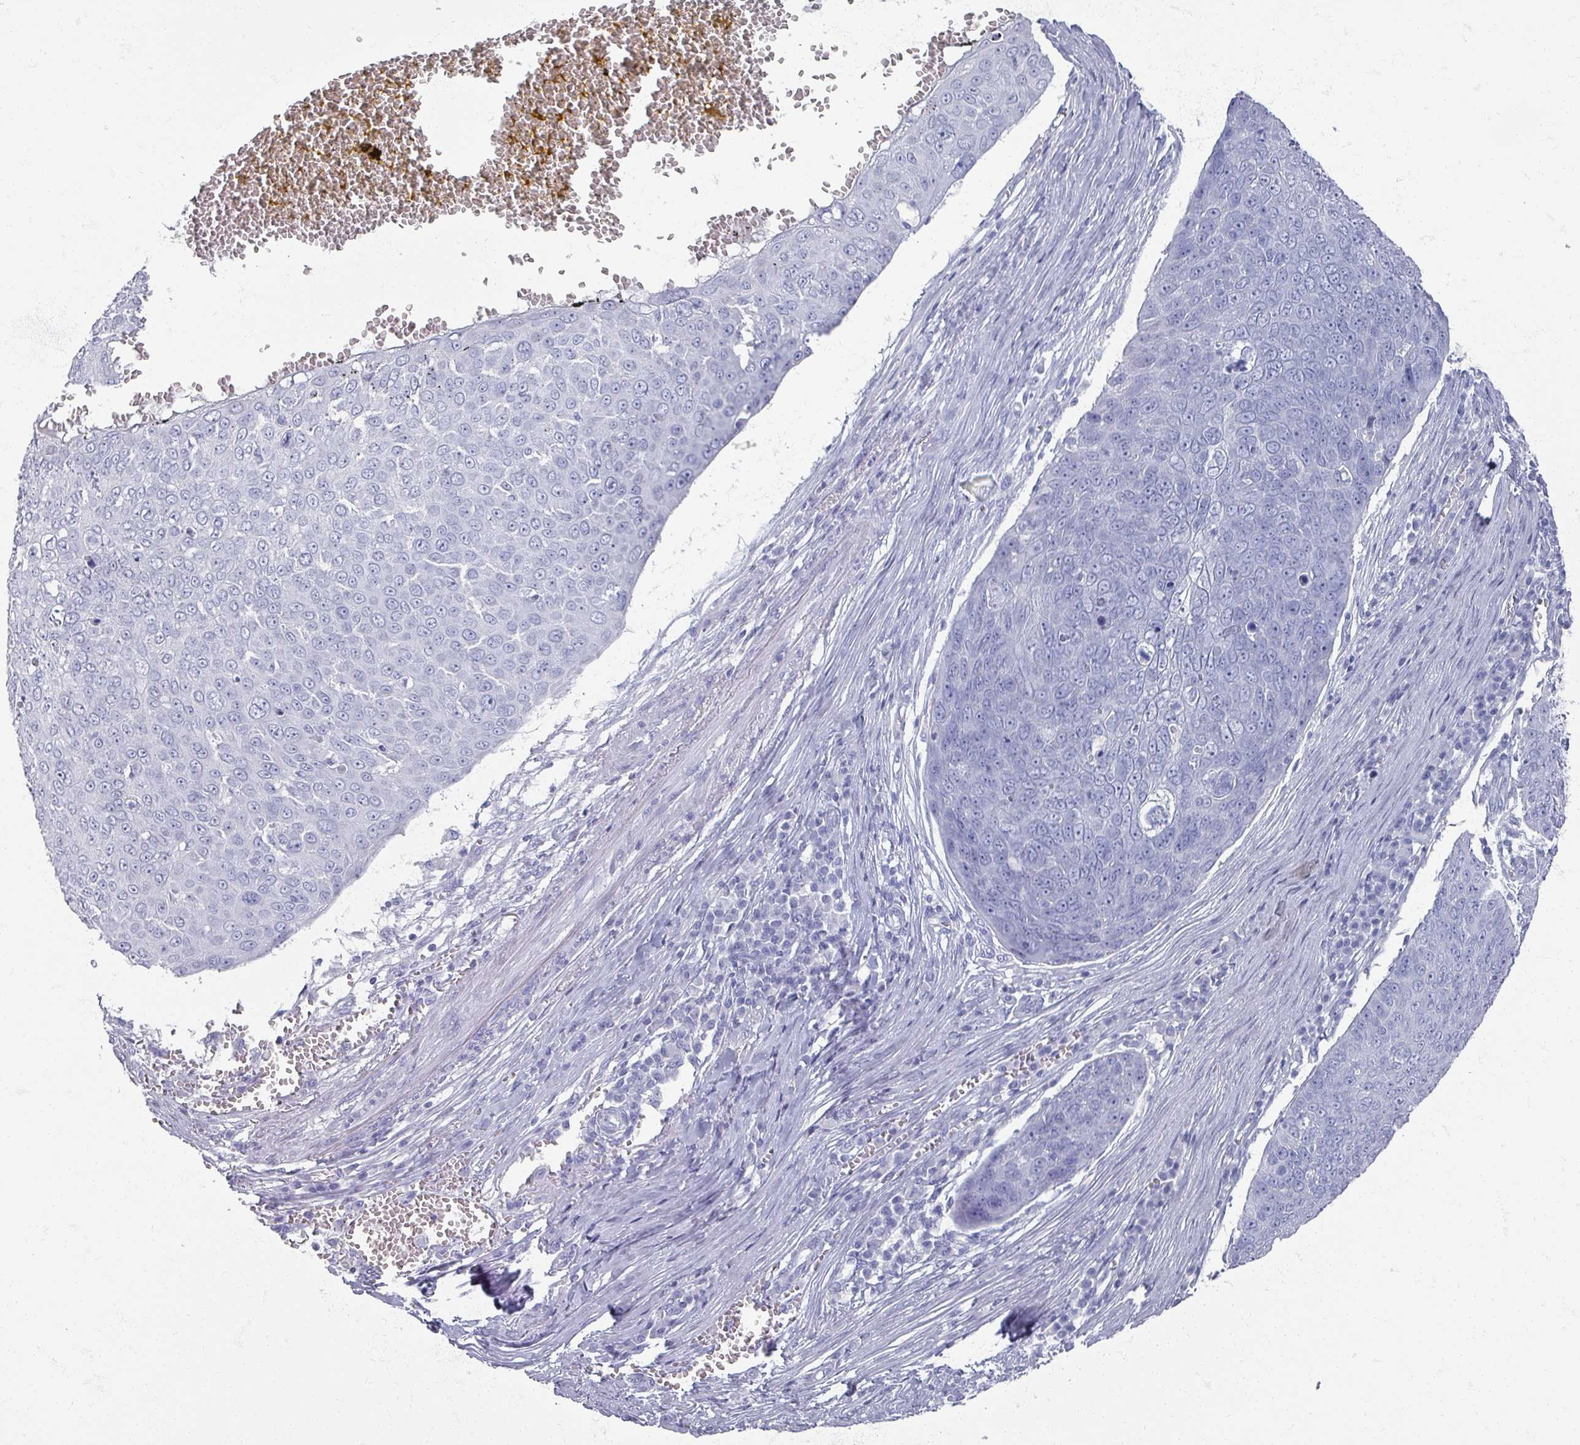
{"staining": {"intensity": "negative", "quantity": "none", "location": "none"}, "tissue": "skin cancer", "cell_type": "Tumor cells", "image_type": "cancer", "snomed": [{"axis": "morphology", "description": "Squamous cell carcinoma, NOS"}, {"axis": "topography", "description": "Skin"}], "caption": "IHC of human squamous cell carcinoma (skin) exhibits no staining in tumor cells.", "gene": "OMG", "patient": {"sex": "male", "age": 71}}